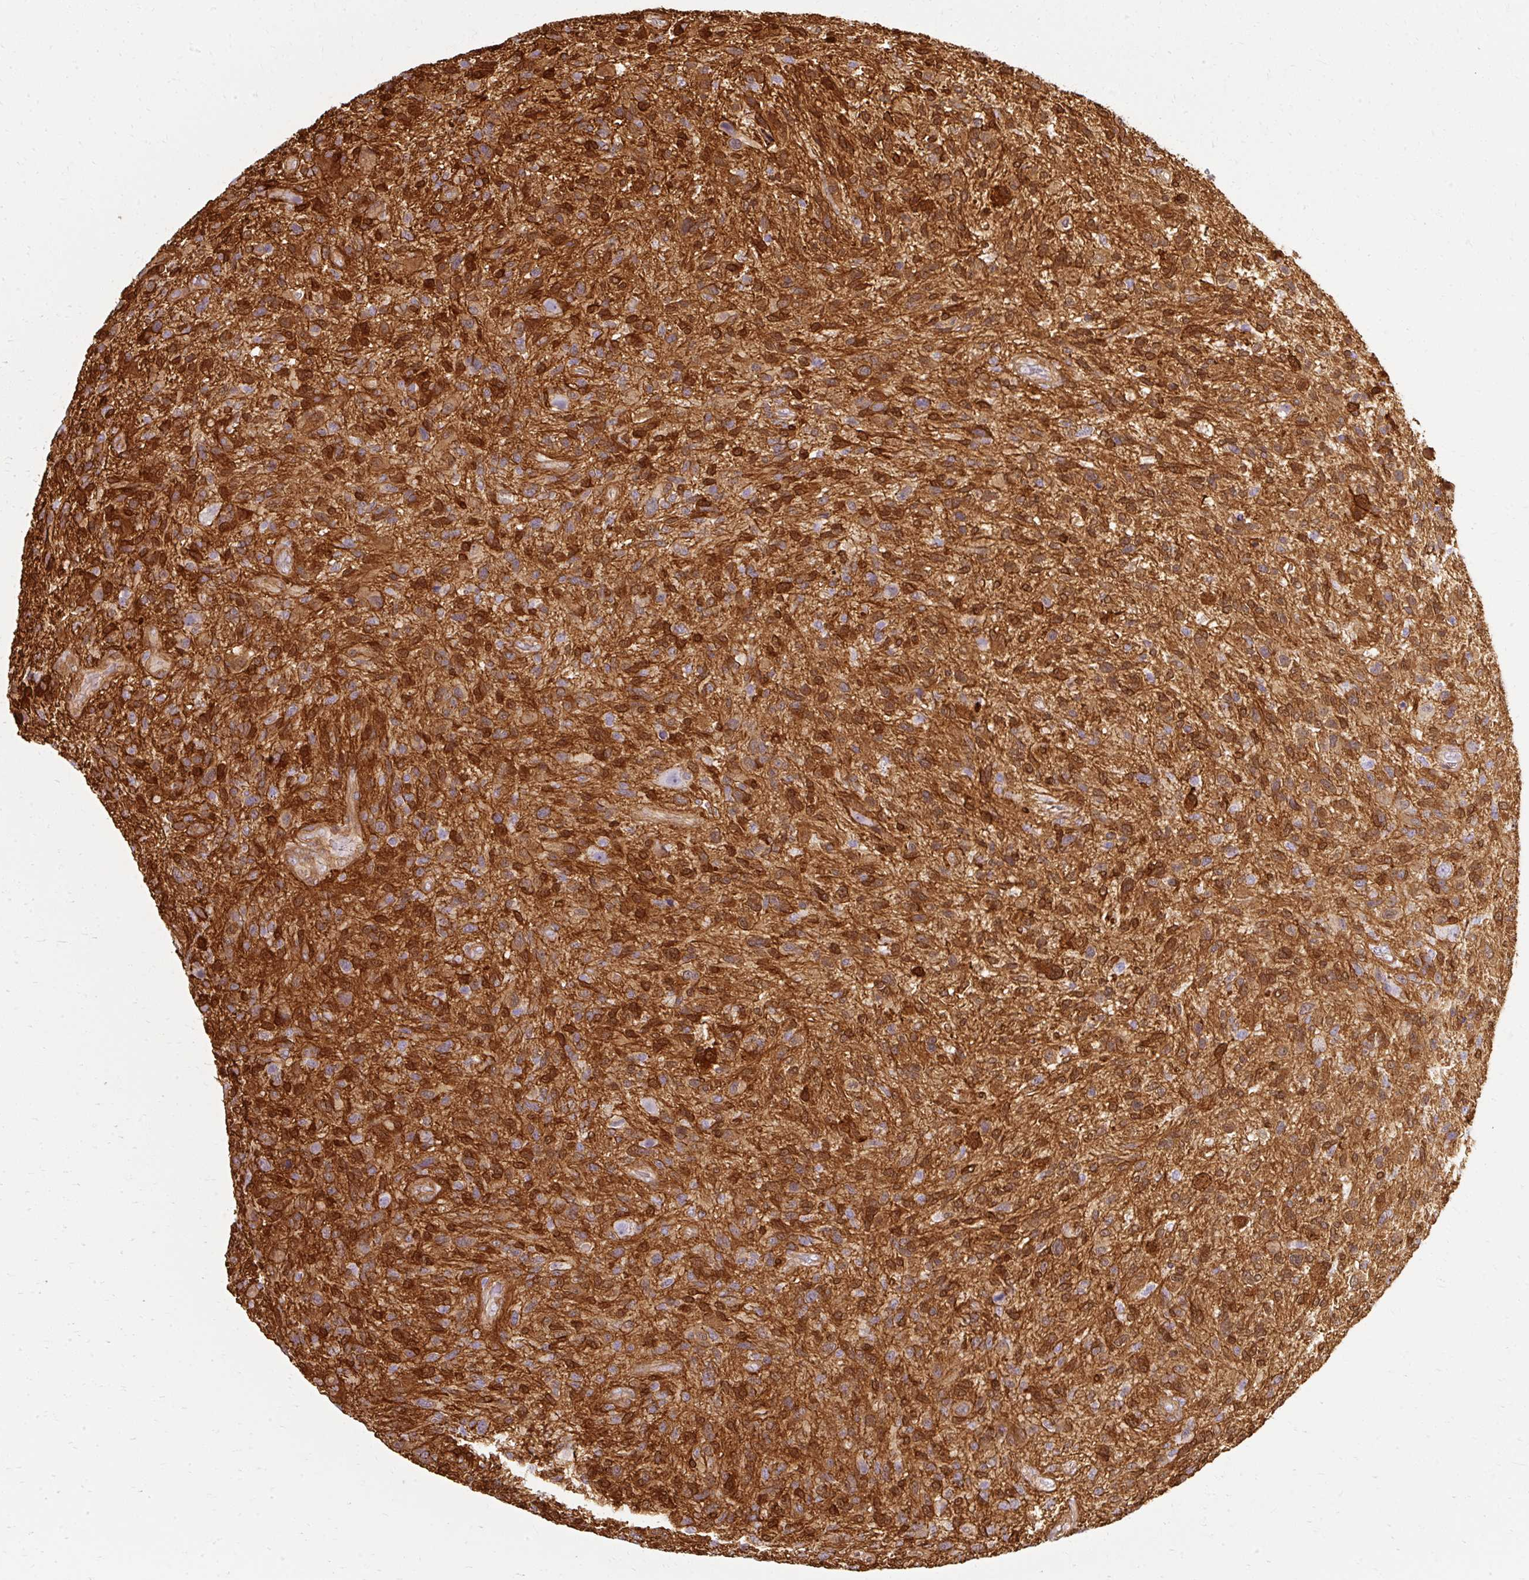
{"staining": {"intensity": "moderate", "quantity": ">75%", "location": "cytoplasmic/membranous"}, "tissue": "glioma", "cell_type": "Tumor cells", "image_type": "cancer", "snomed": [{"axis": "morphology", "description": "Glioma, malignant, High grade"}, {"axis": "topography", "description": "Brain"}], "caption": "Tumor cells reveal moderate cytoplasmic/membranous positivity in approximately >75% of cells in glioma.", "gene": "CNN3", "patient": {"sex": "male", "age": 47}}